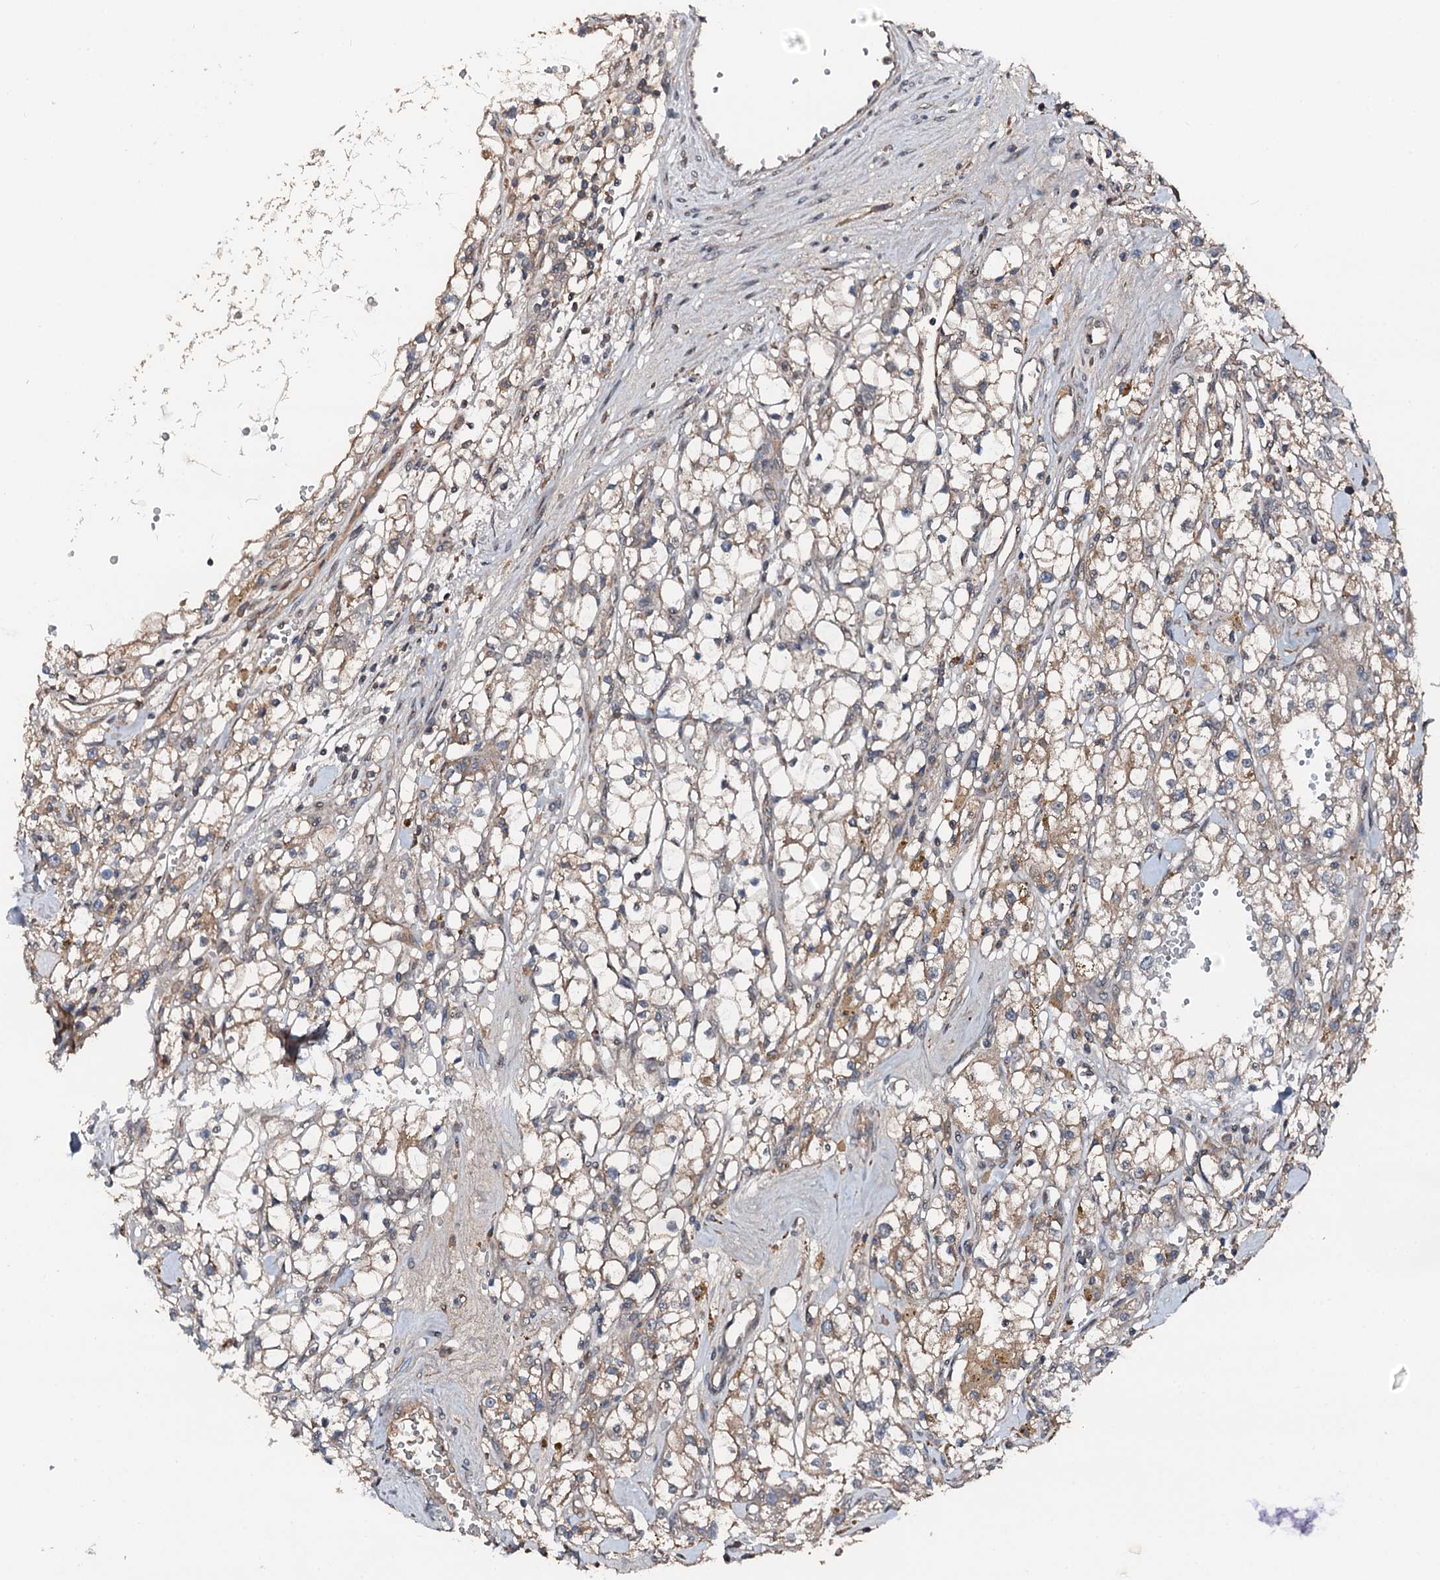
{"staining": {"intensity": "negative", "quantity": "none", "location": "none"}, "tissue": "renal cancer", "cell_type": "Tumor cells", "image_type": "cancer", "snomed": [{"axis": "morphology", "description": "Adenocarcinoma, NOS"}, {"axis": "topography", "description": "Kidney"}], "caption": "A histopathology image of human renal cancer (adenocarcinoma) is negative for staining in tumor cells.", "gene": "FLYWCH1", "patient": {"sex": "male", "age": 56}}